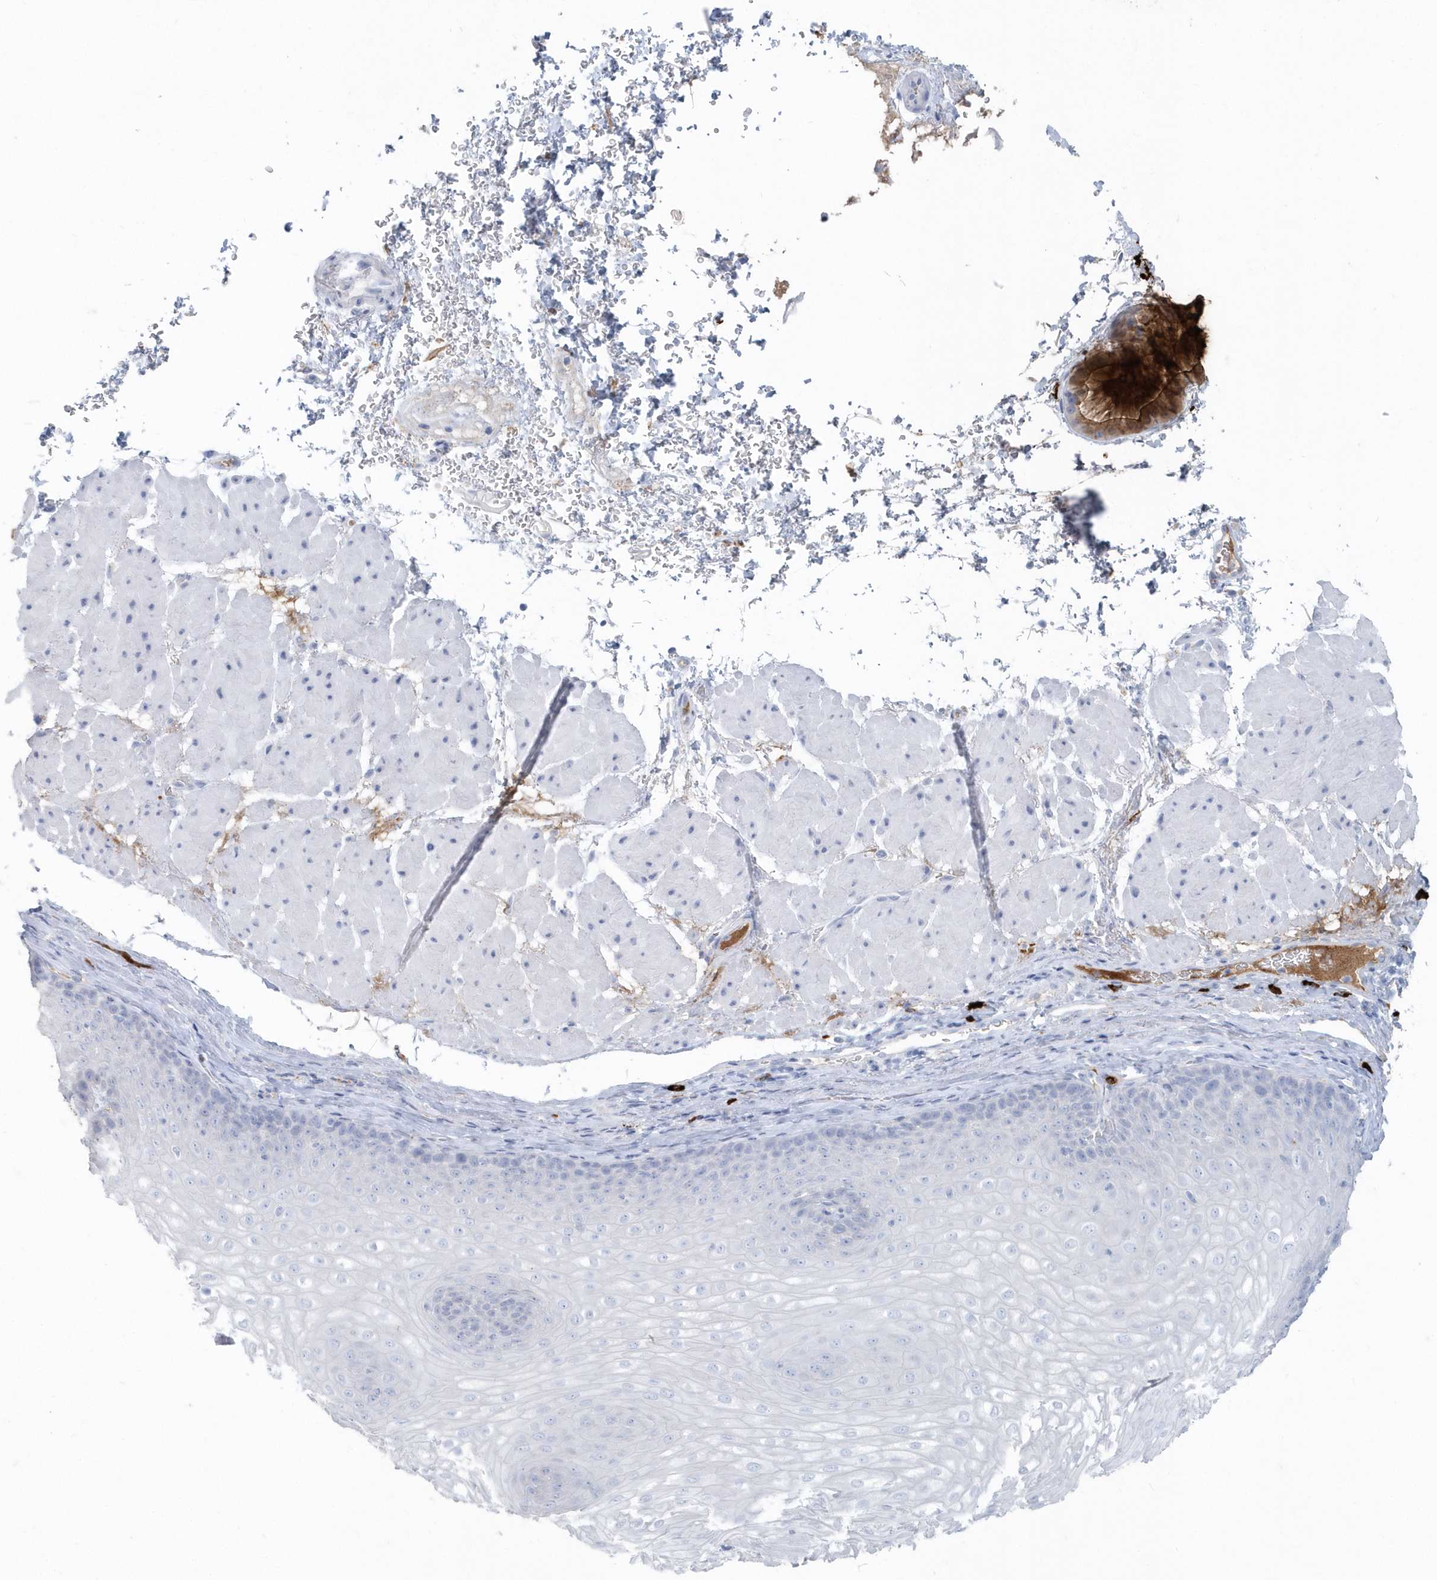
{"staining": {"intensity": "negative", "quantity": "none", "location": "none"}, "tissue": "esophagus", "cell_type": "Squamous epithelial cells", "image_type": "normal", "snomed": [{"axis": "morphology", "description": "Normal tissue, NOS"}, {"axis": "topography", "description": "Esophagus"}], "caption": "This is an IHC image of benign human esophagus. There is no expression in squamous epithelial cells.", "gene": "JCHAIN", "patient": {"sex": "female", "age": 66}}